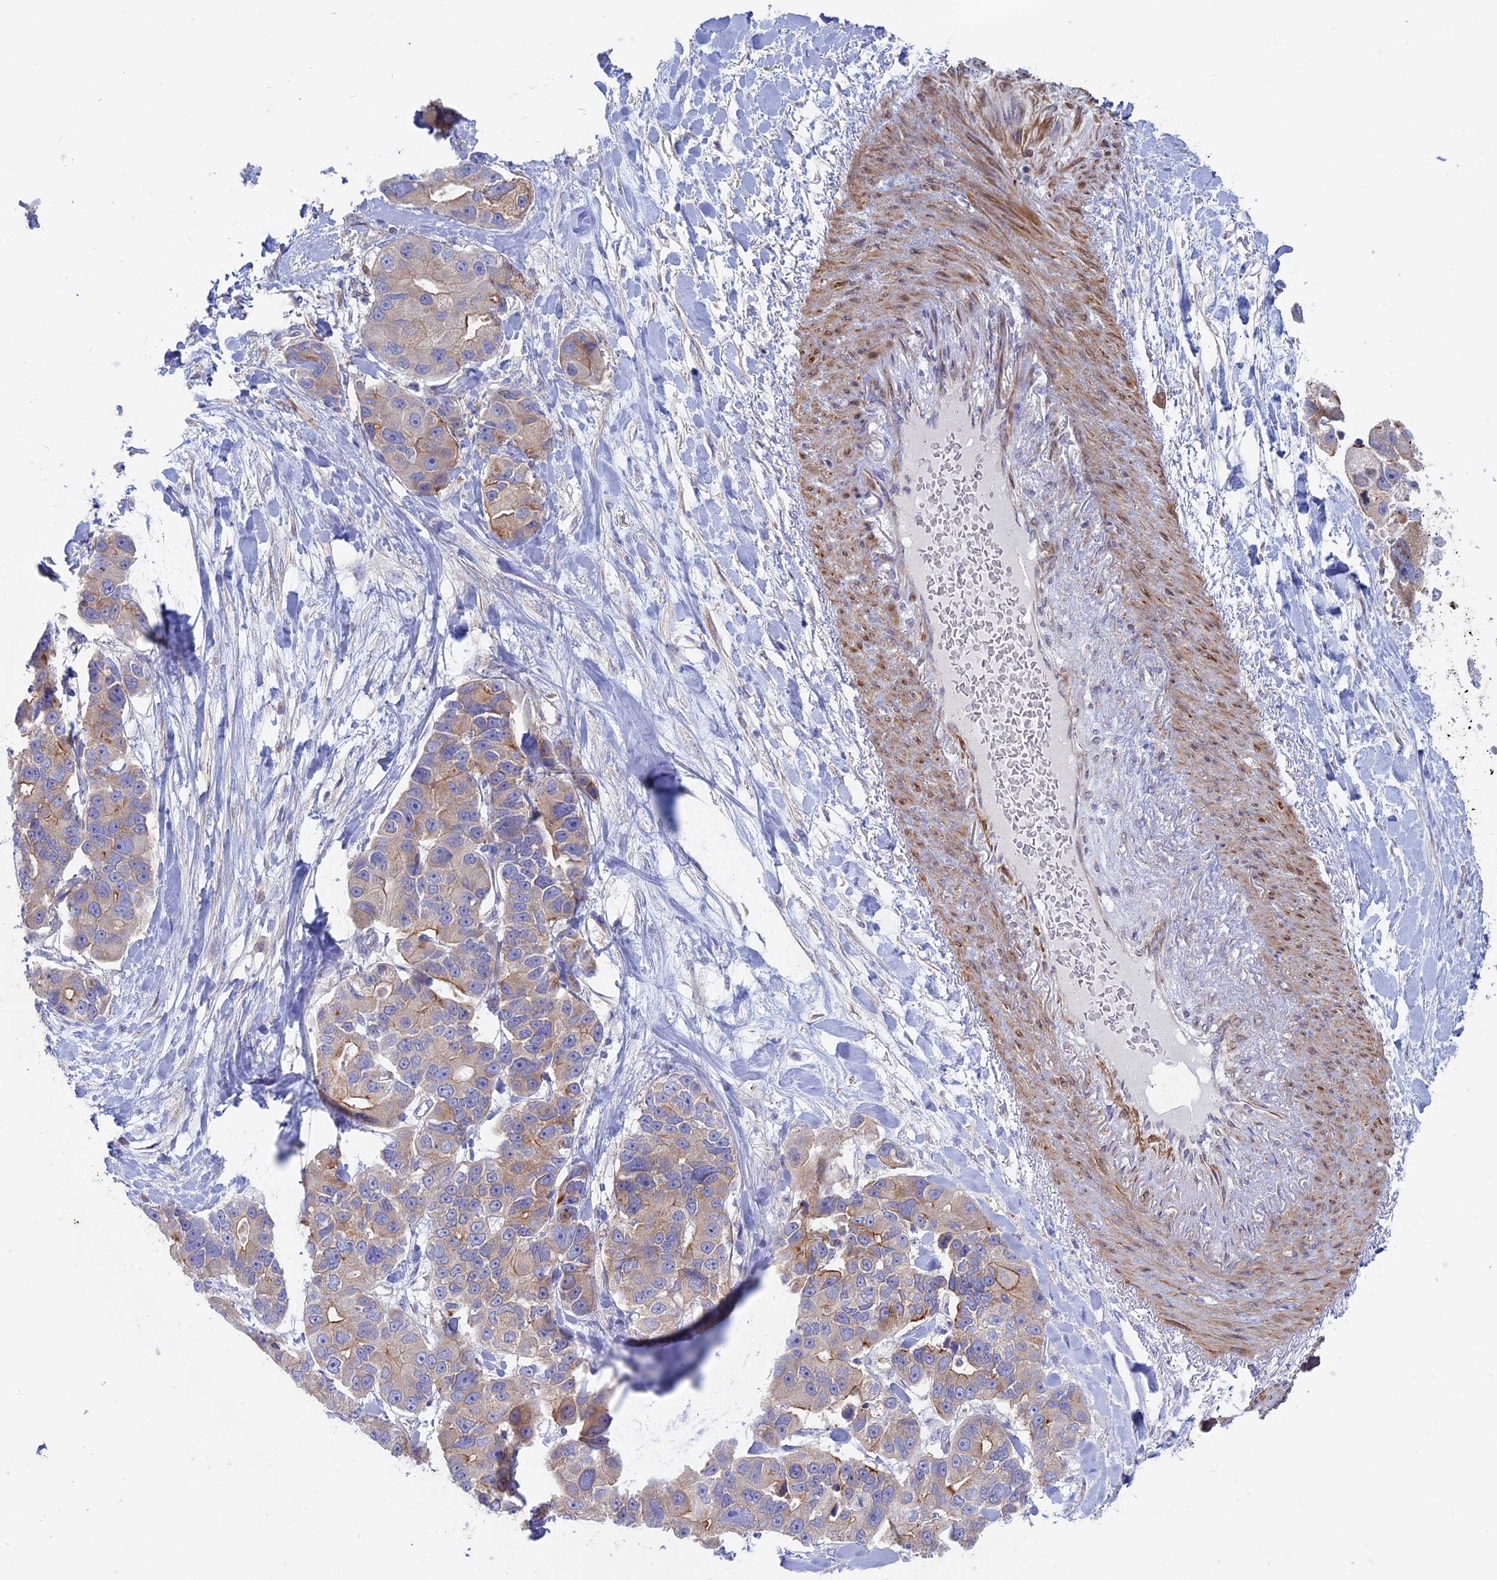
{"staining": {"intensity": "moderate", "quantity": "<25%", "location": "cytoplasmic/membranous"}, "tissue": "lung cancer", "cell_type": "Tumor cells", "image_type": "cancer", "snomed": [{"axis": "morphology", "description": "Adenocarcinoma, NOS"}, {"axis": "topography", "description": "Lung"}], "caption": "A low amount of moderate cytoplasmic/membranous staining is seen in approximately <25% of tumor cells in lung cancer tissue.", "gene": "MYO5B", "patient": {"sex": "female", "age": 54}}